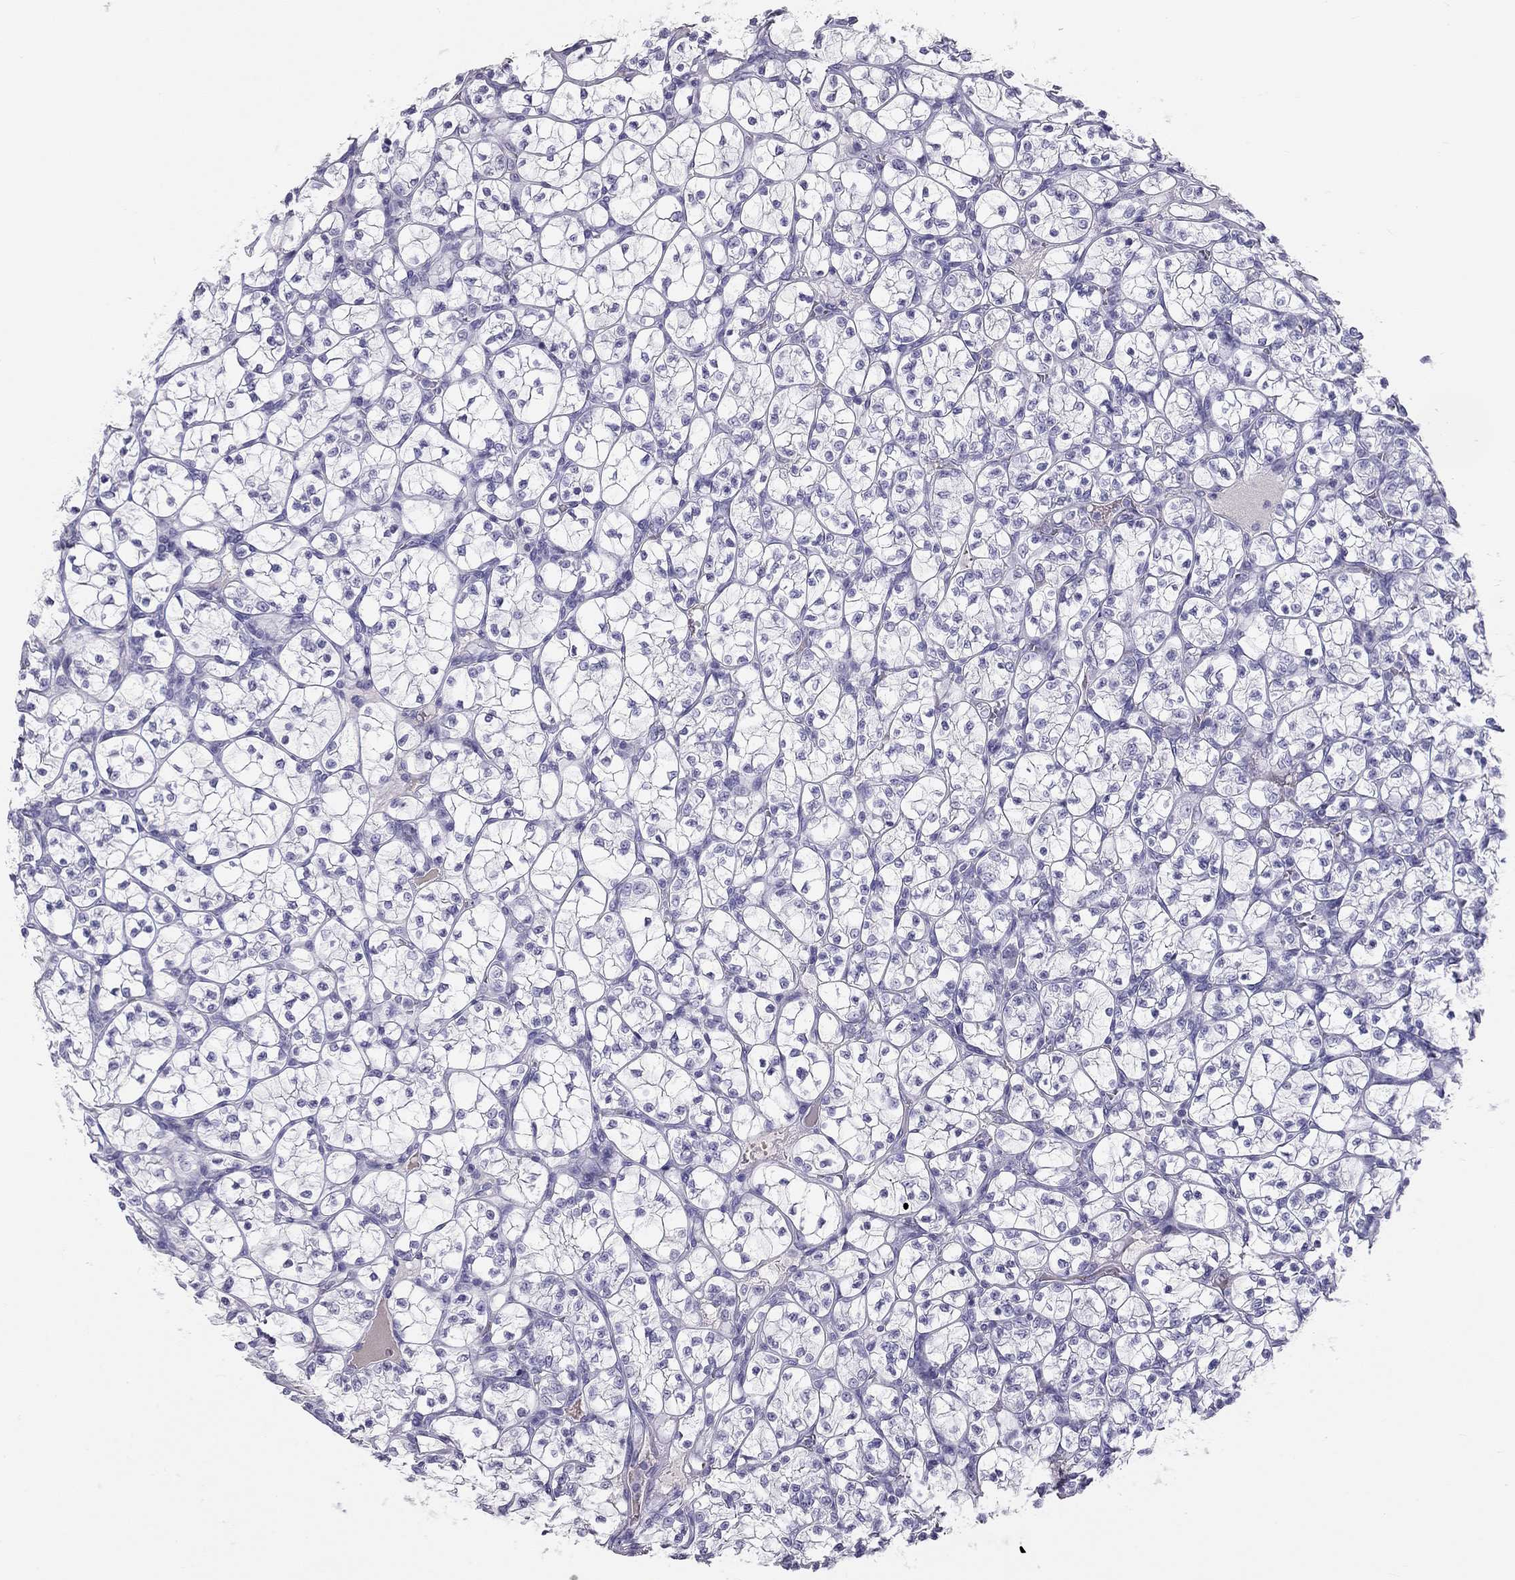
{"staining": {"intensity": "negative", "quantity": "none", "location": "none"}, "tissue": "renal cancer", "cell_type": "Tumor cells", "image_type": "cancer", "snomed": [{"axis": "morphology", "description": "Adenocarcinoma, NOS"}, {"axis": "topography", "description": "Kidney"}], "caption": "Immunohistochemistry (IHC) of human renal cancer shows no expression in tumor cells.", "gene": "KLRG1", "patient": {"sex": "female", "age": 89}}